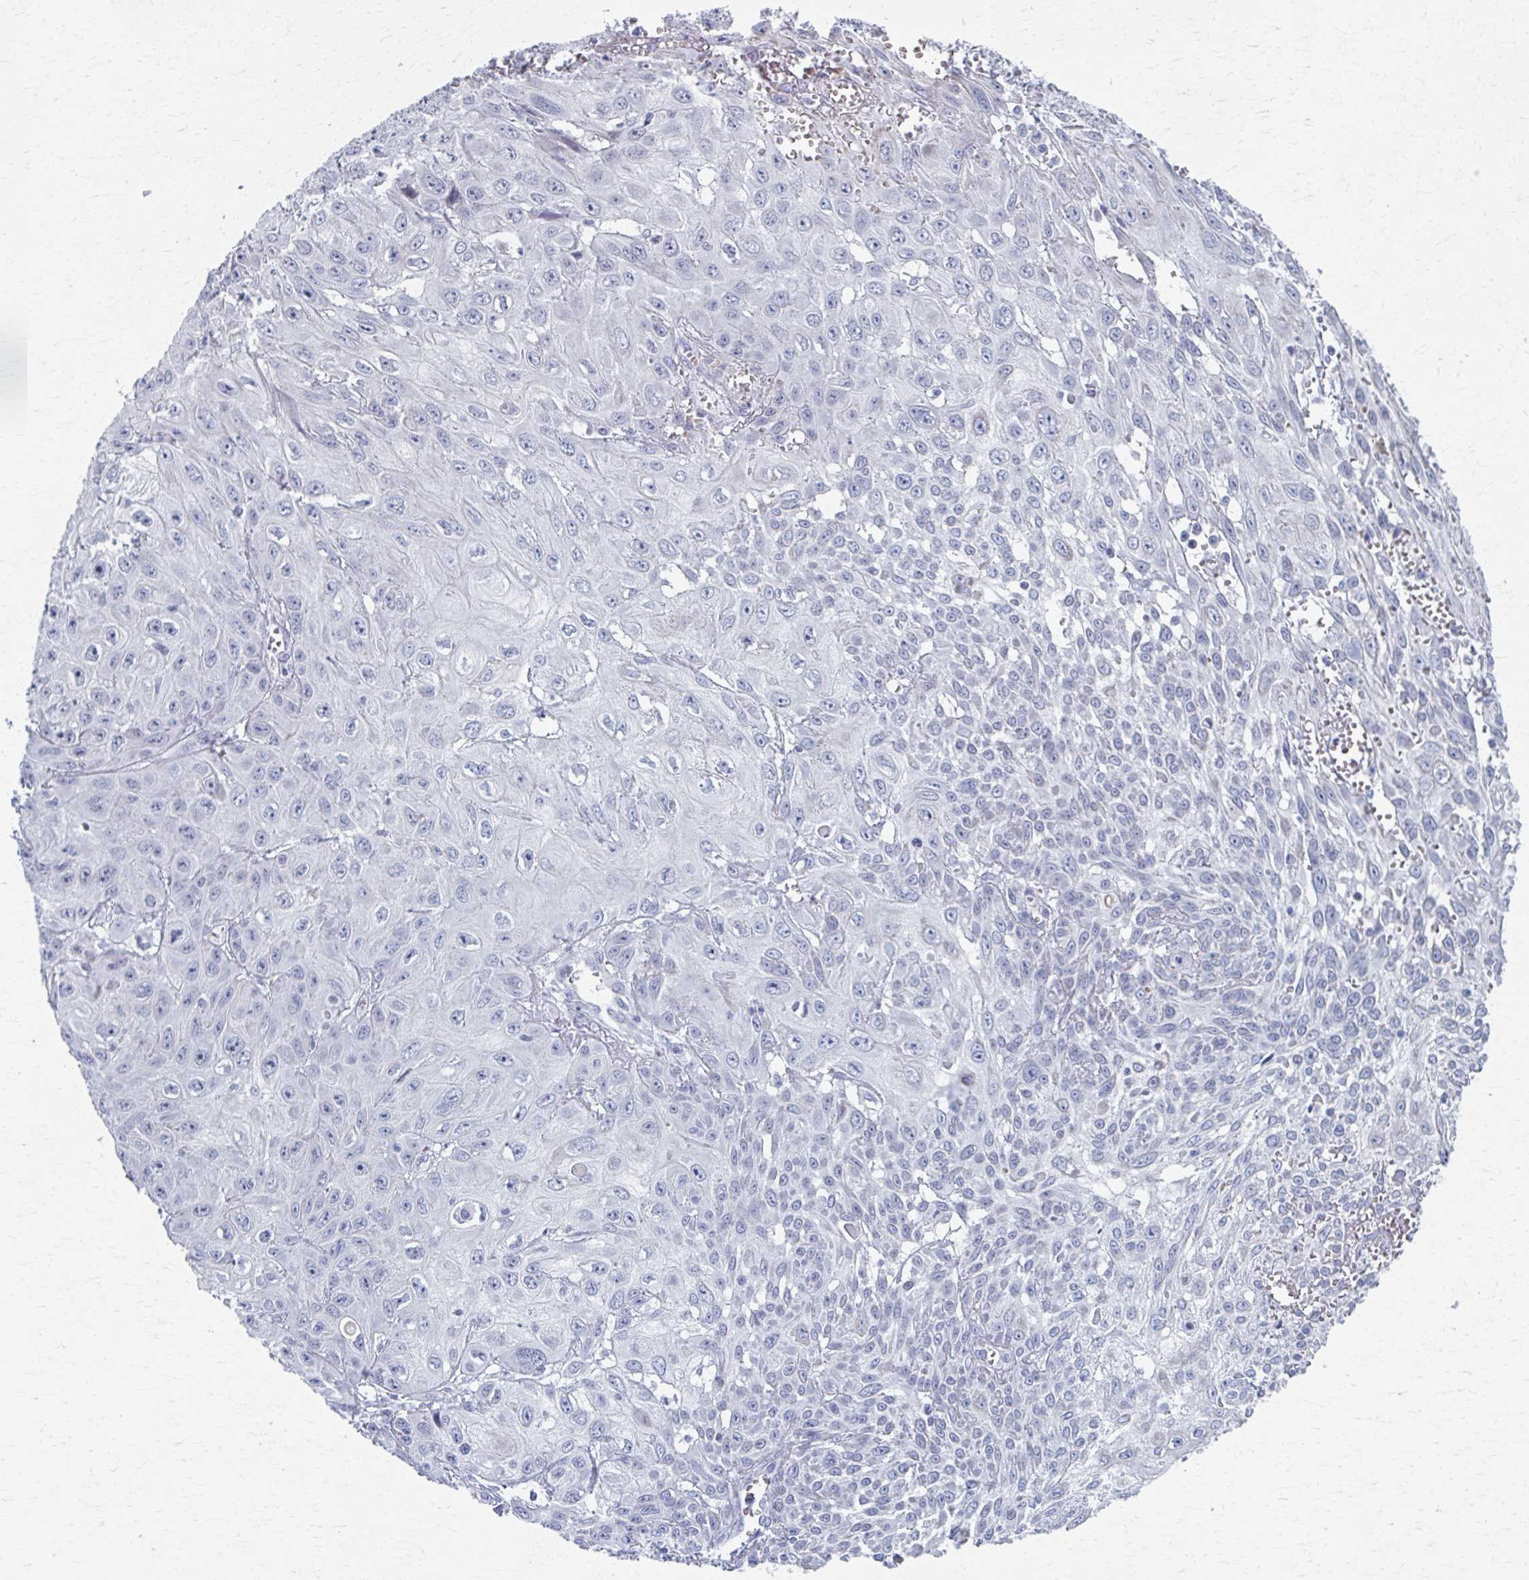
{"staining": {"intensity": "negative", "quantity": "none", "location": "none"}, "tissue": "skin cancer", "cell_type": "Tumor cells", "image_type": "cancer", "snomed": [{"axis": "morphology", "description": "Squamous cell carcinoma, NOS"}, {"axis": "topography", "description": "Skin"}, {"axis": "topography", "description": "Vulva"}], "caption": "Immunohistochemistry (IHC) image of neoplastic tissue: squamous cell carcinoma (skin) stained with DAB (3,3'-diaminobenzidine) exhibits no significant protein staining in tumor cells.", "gene": "ABHD16B", "patient": {"sex": "female", "age": 71}}